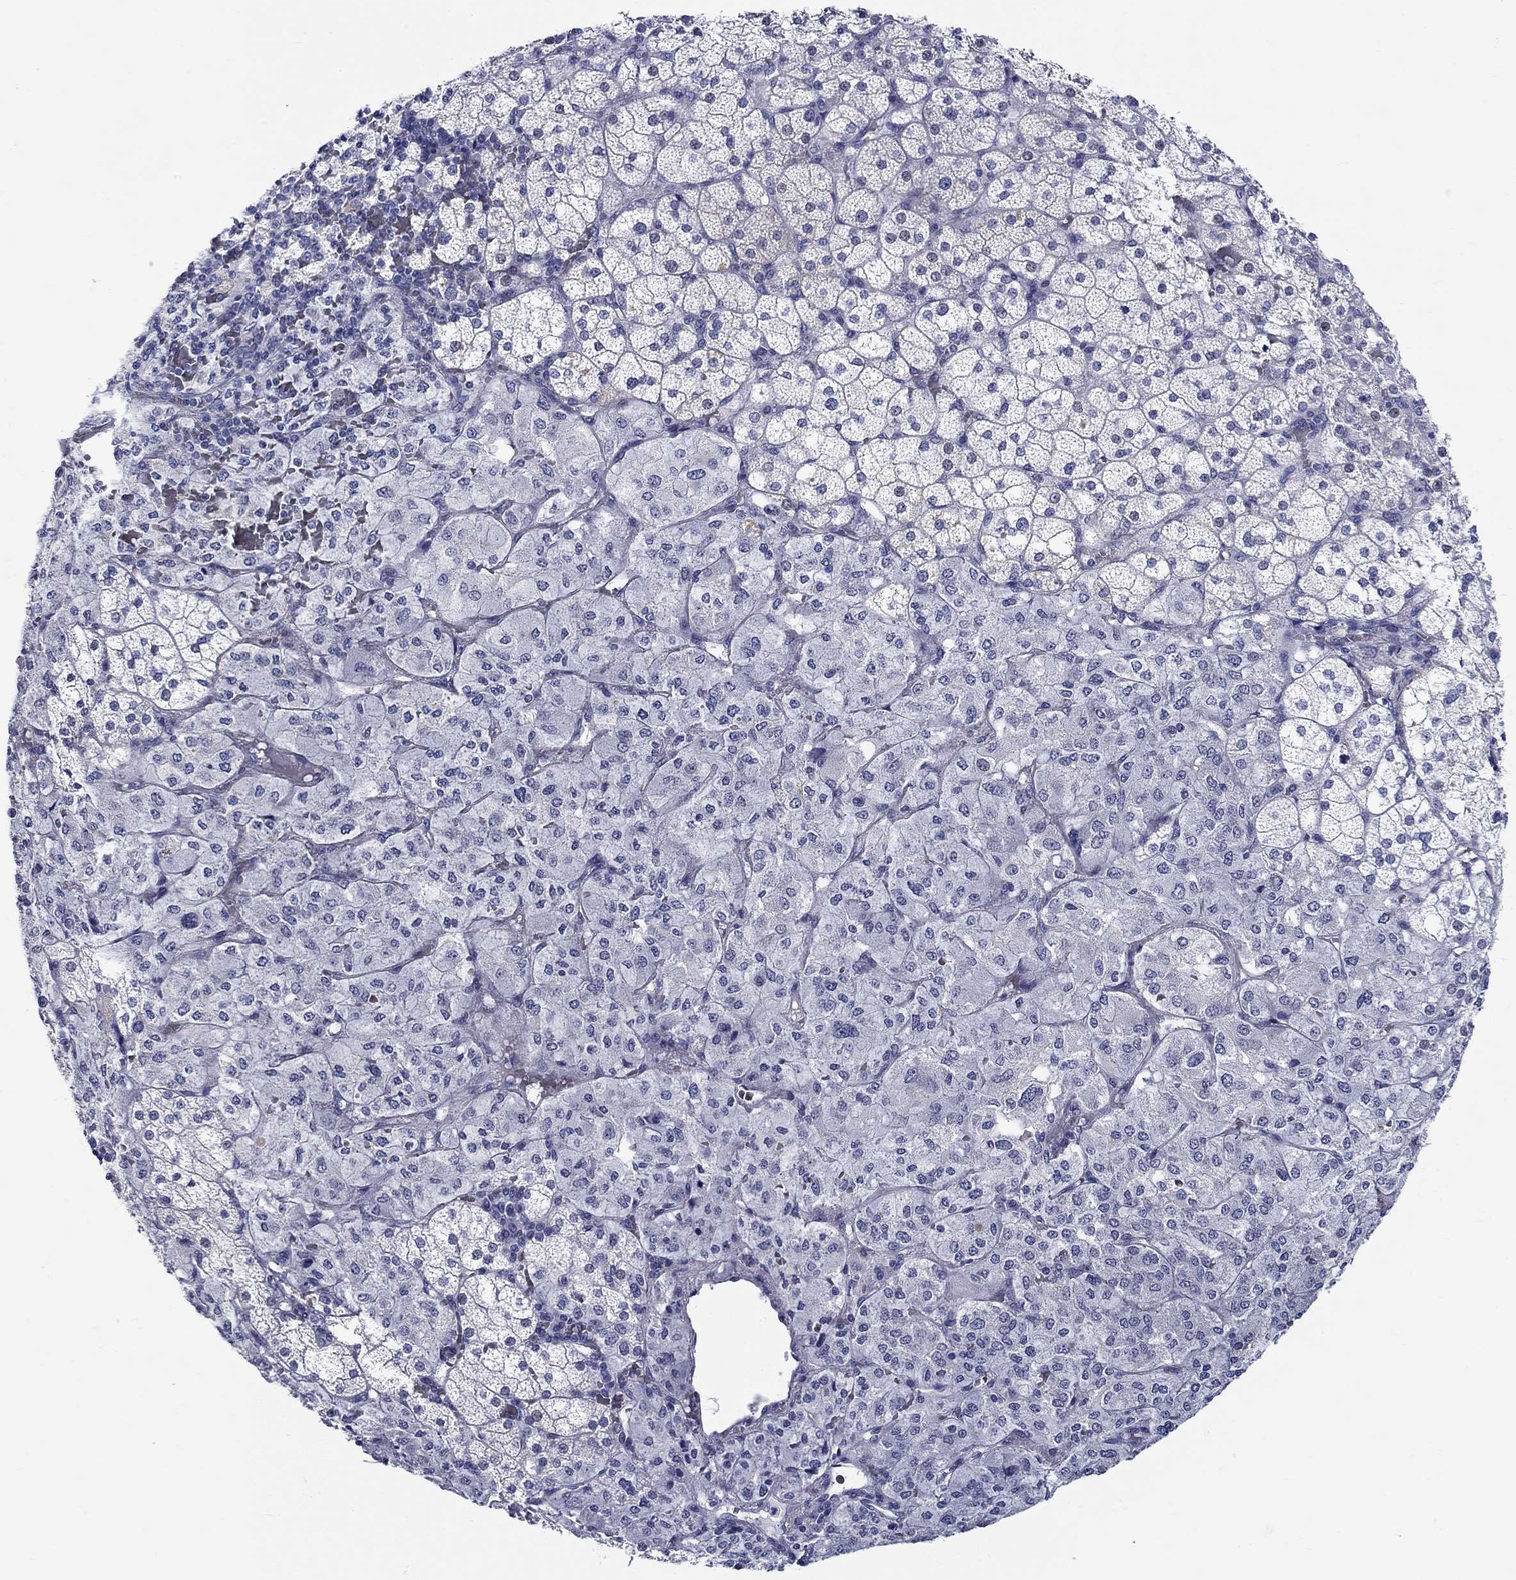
{"staining": {"intensity": "negative", "quantity": "none", "location": "none"}, "tissue": "adrenal gland", "cell_type": "Glandular cells", "image_type": "normal", "snomed": [{"axis": "morphology", "description": "Normal tissue, NOS"}, {"axis": "topography", "description": "Adrenal gland"}], "caption": "Photomicrograph shows no significant protein staining in glandular cells of benign adrenal gland. (DAB (3,3'-diaminobenzidine) immunohistochemistry, high magnification).", "gene": "CRYGS", "patient": {"sex": "male", "age": 53}}